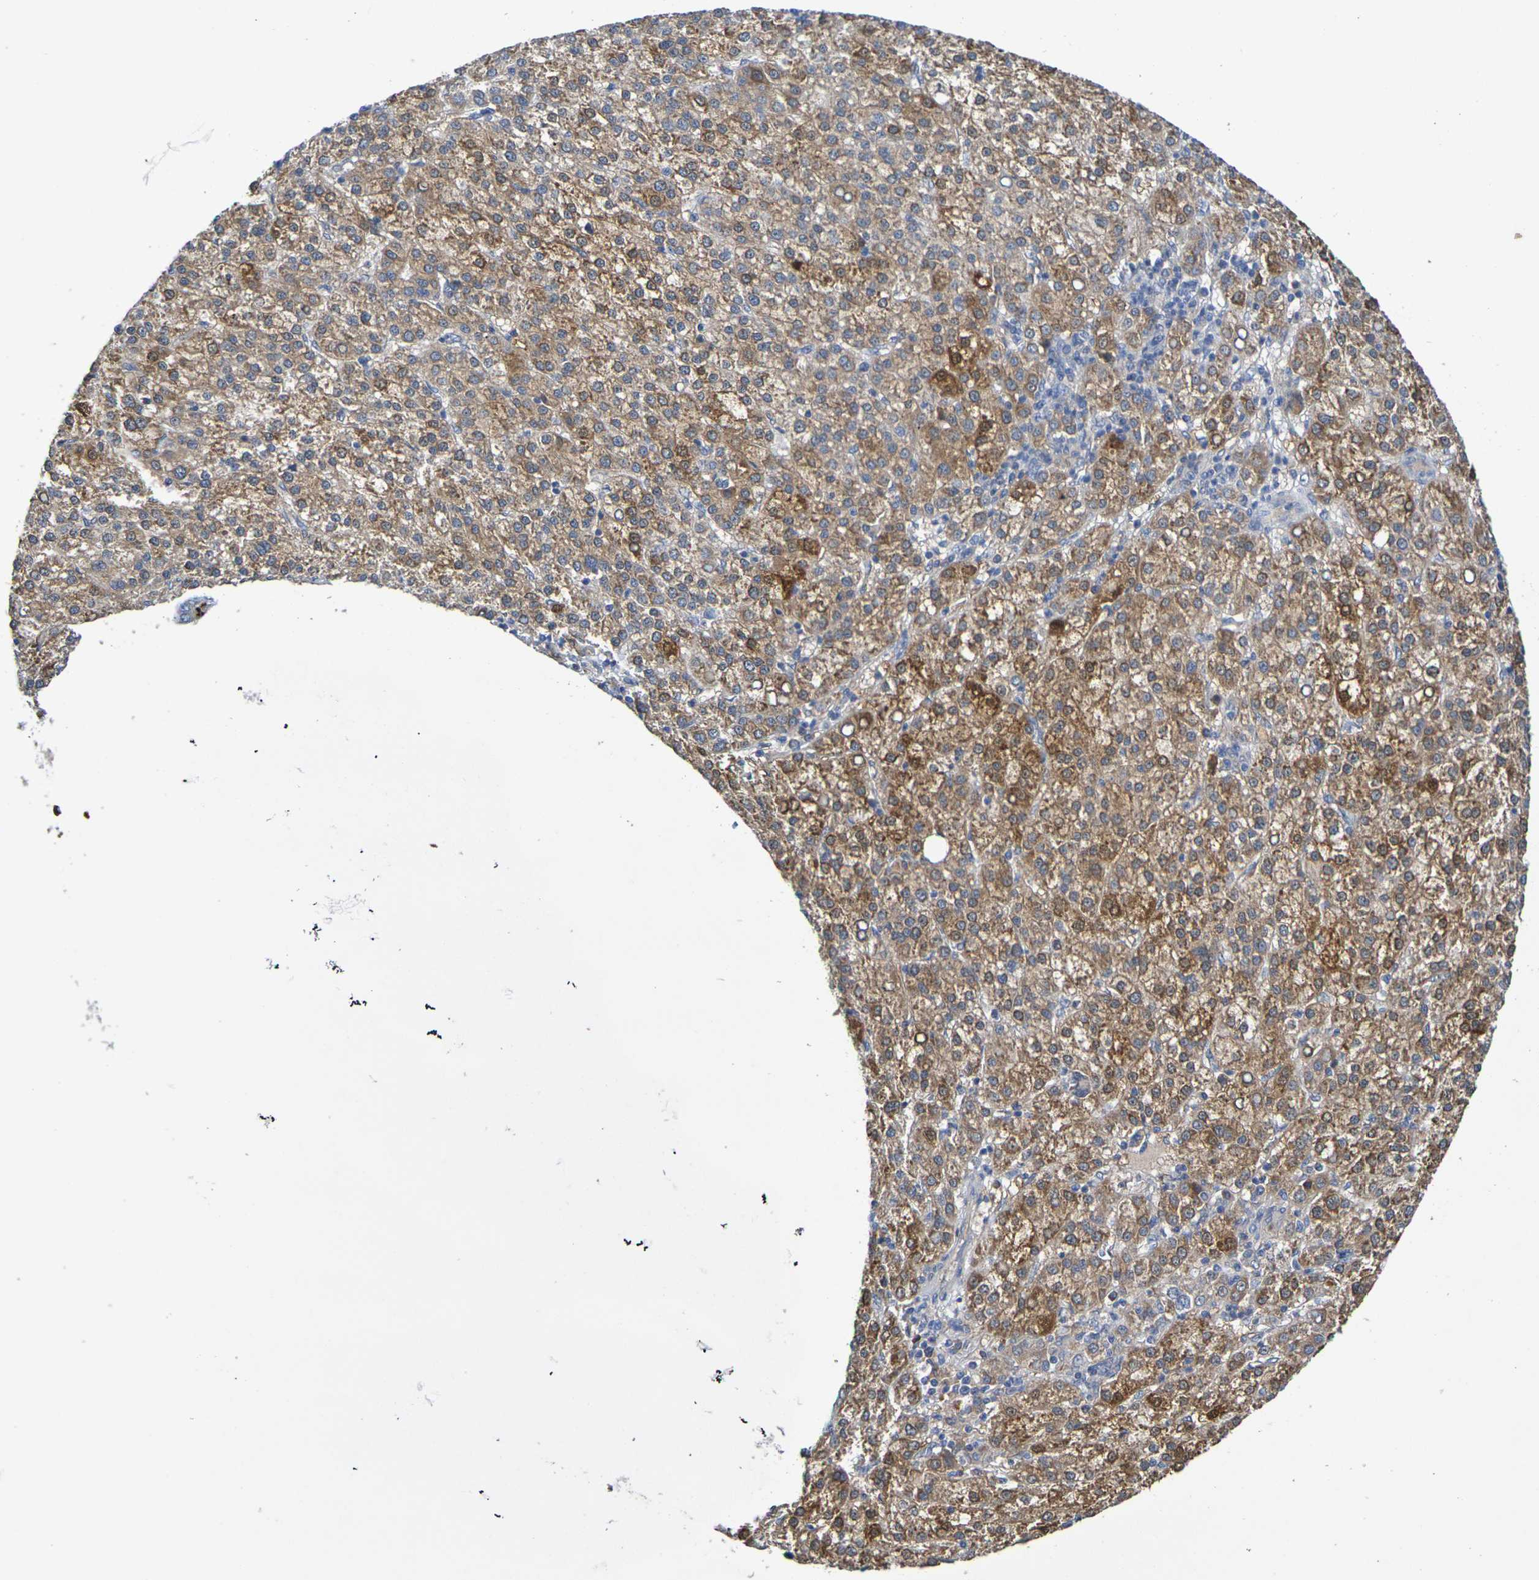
{"staining": {"intensity": "moderate", "quantity": ">75%", "location": "cytoplasmic/membranous"}, "tissue": "liver cancer", "cell_type": "Tumor cells", "image_type": "cancer", "snomed": [{"axis": "morphology", "description": "Carcinoma, Hepatocellular, NOS"}, {"axis": "topography", "description": "Liver"}], "caption": "Human liver cancer stained with a brown dye shows moderate cytoplasmic/membranous positive staining in approximately >75% of tumor cells.", "gene": "SDC4", "patient": {"sex": "female", "age": 58}}